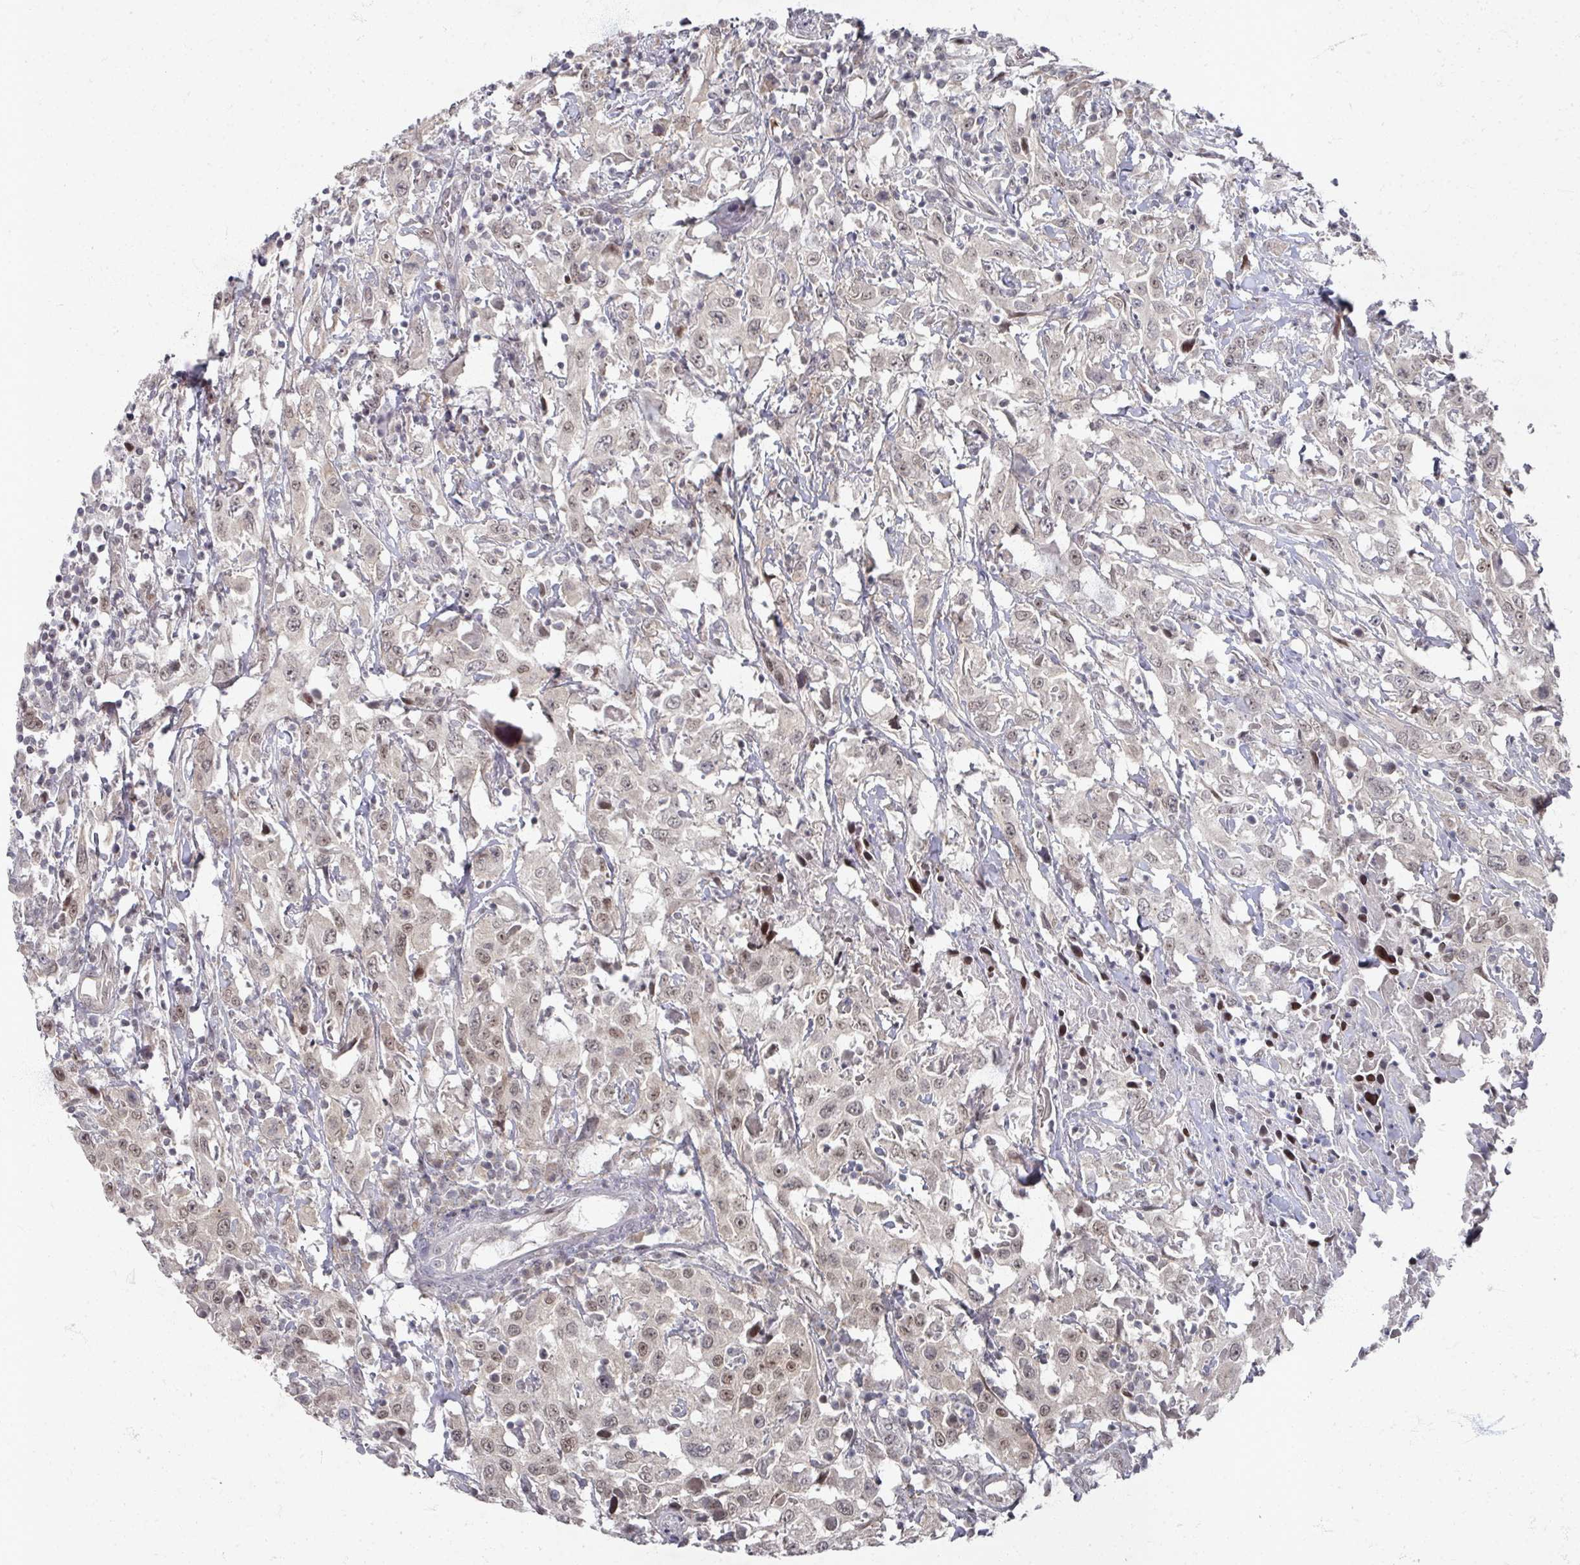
{"staining": {"intensity": "moderate", "quantity": "25%-75%", "location": "nuclear"}, "tissue": "urothelial cancer", "cell_type": "Tumor cells", "image_type": "cancer", "snomed": [{"axis": "morphology", "description": "Urothelial carcinoma, High grade"}, {"axis": "topography", "description": "Urinary bladder"}], "caption": "An image of urothelial cancer stained for a protein exhibits moderate nuclear brown staining in tumor cells.", "gene": "PSKH1", "patient": {"sex": "male", "age": 61}}